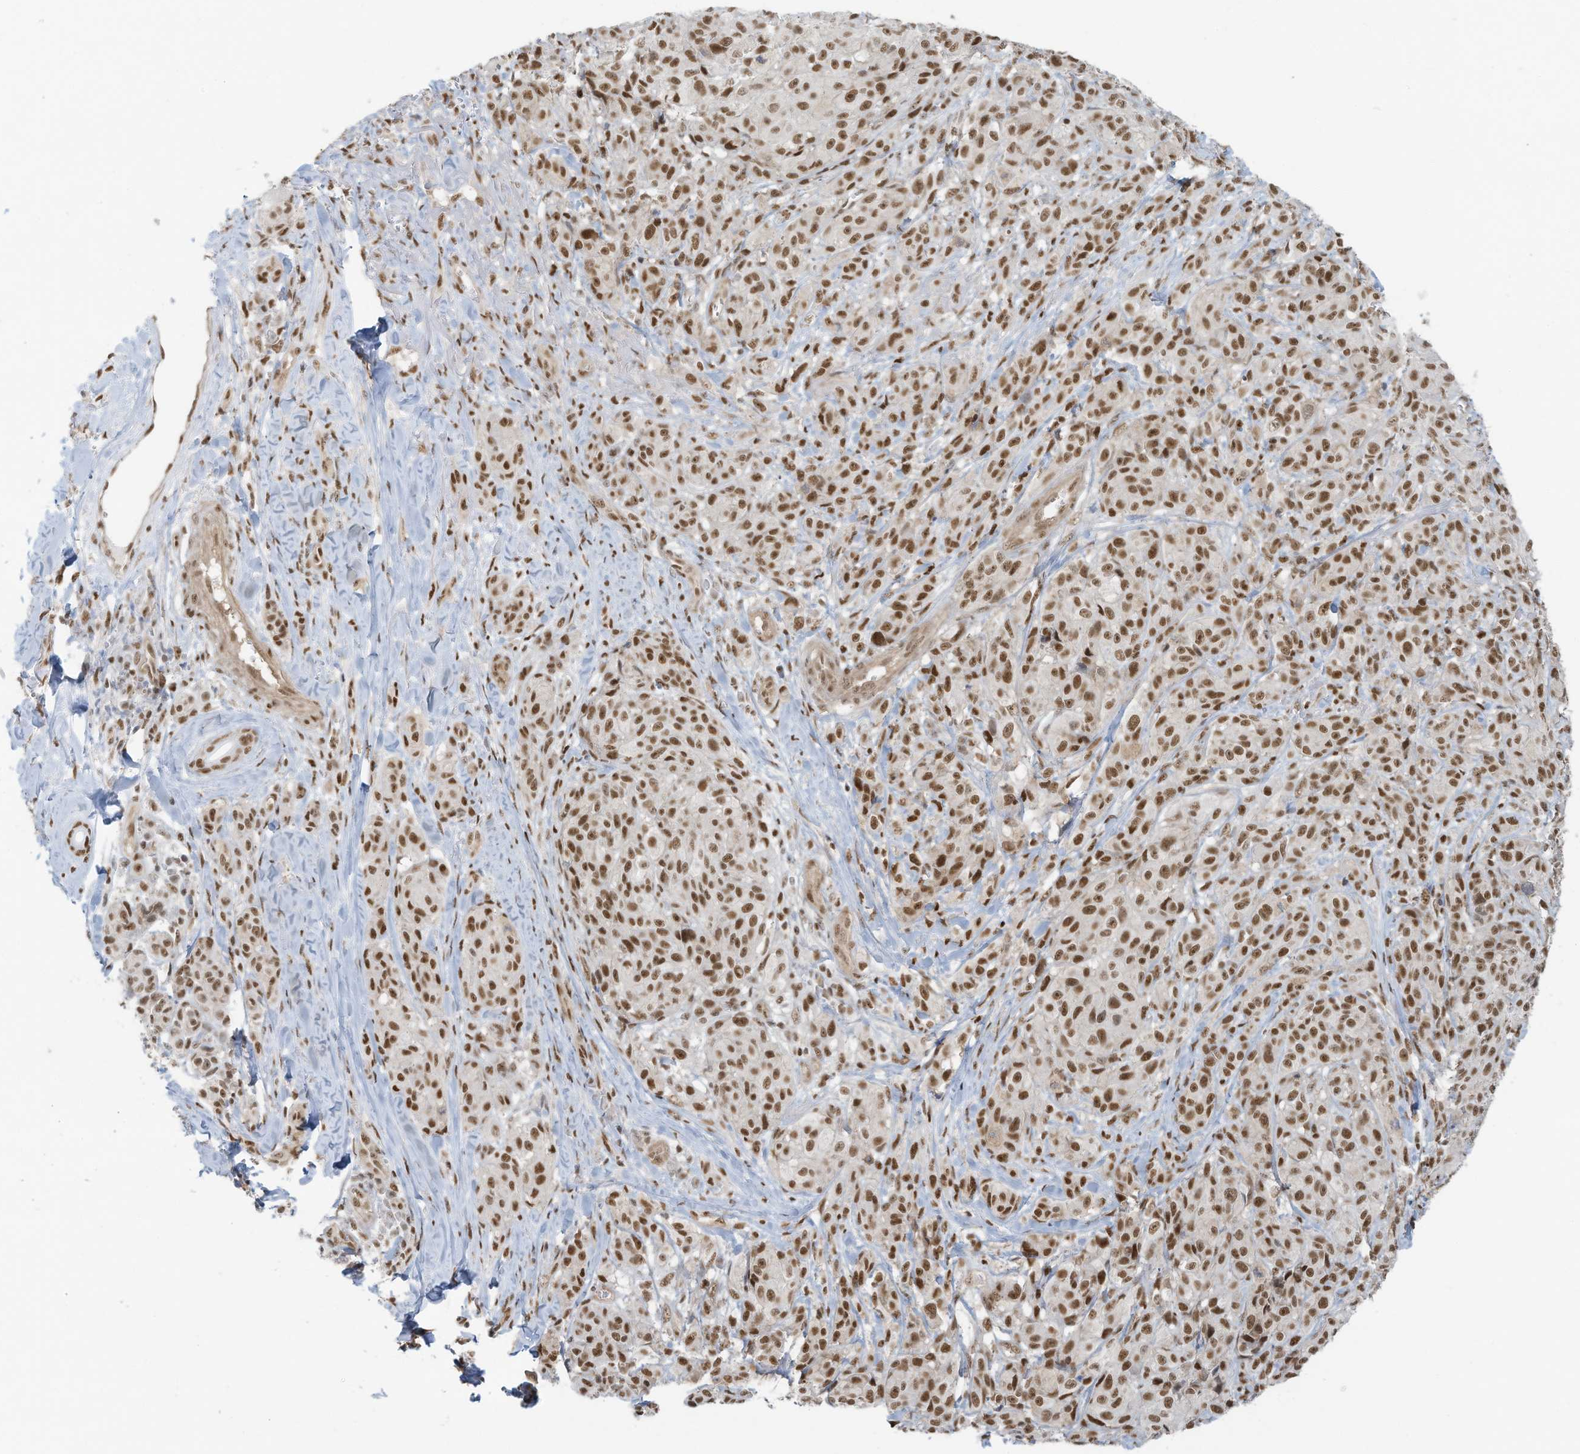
{"staining": {"intensity": "strong", "quantity": ">75%", "location": "nuclear"}, "tissue": "melanoma", "cell_type": "Tumor cells", "image_type": "cancer", "snomed": [{"axis": "morphology", "description": "Malignant melanoma, NOS"}, {"axis": "topography", "description": "Skin"}], "caption": "Human melanoma stained for a protein (brown) demonstrates strong nuclear positive positivity in about >75% of tumor cells.", "gene": "DBR1", "patient": {"sex": "male", "age": 73}}